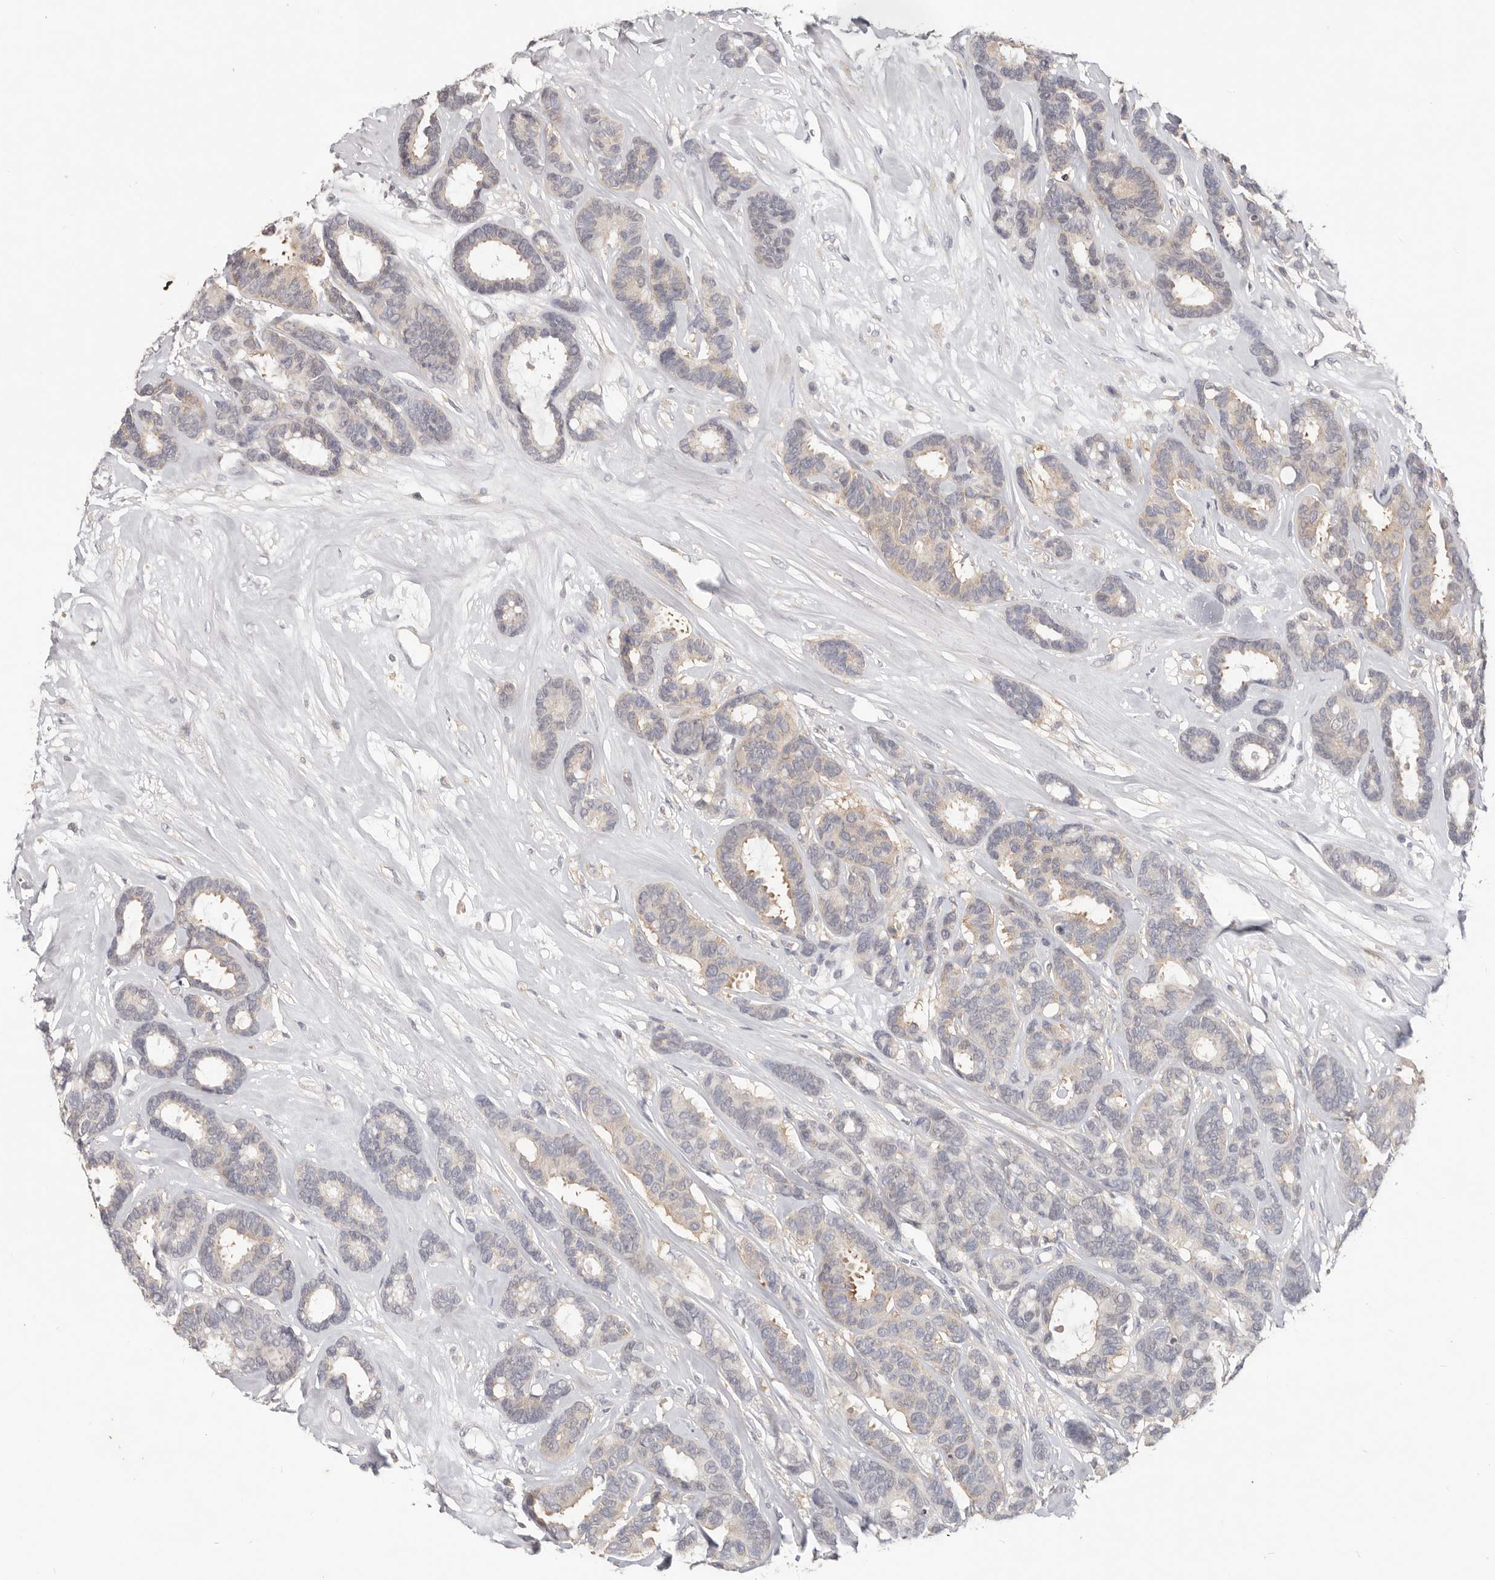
{"staining": {"intensity": "weak", "quantity": "<25%", "location": "cytoplasmic/membranous"}, "tissue": "breast cancer", "cell_type": "Tumor cells", "image_type": "cancer", "snomed": [{"axis": "morphology", "description": "Duct carcinoma"}, {"axis": "topography", "description": "Breast"}], "caption": "Infiltrating ductal carcinoma (breast) stained for a protein using immunohistochemistry displays no staining tumor cells.", "gene": "WDR77", "patient": {"sex": "female", "age": 87}}